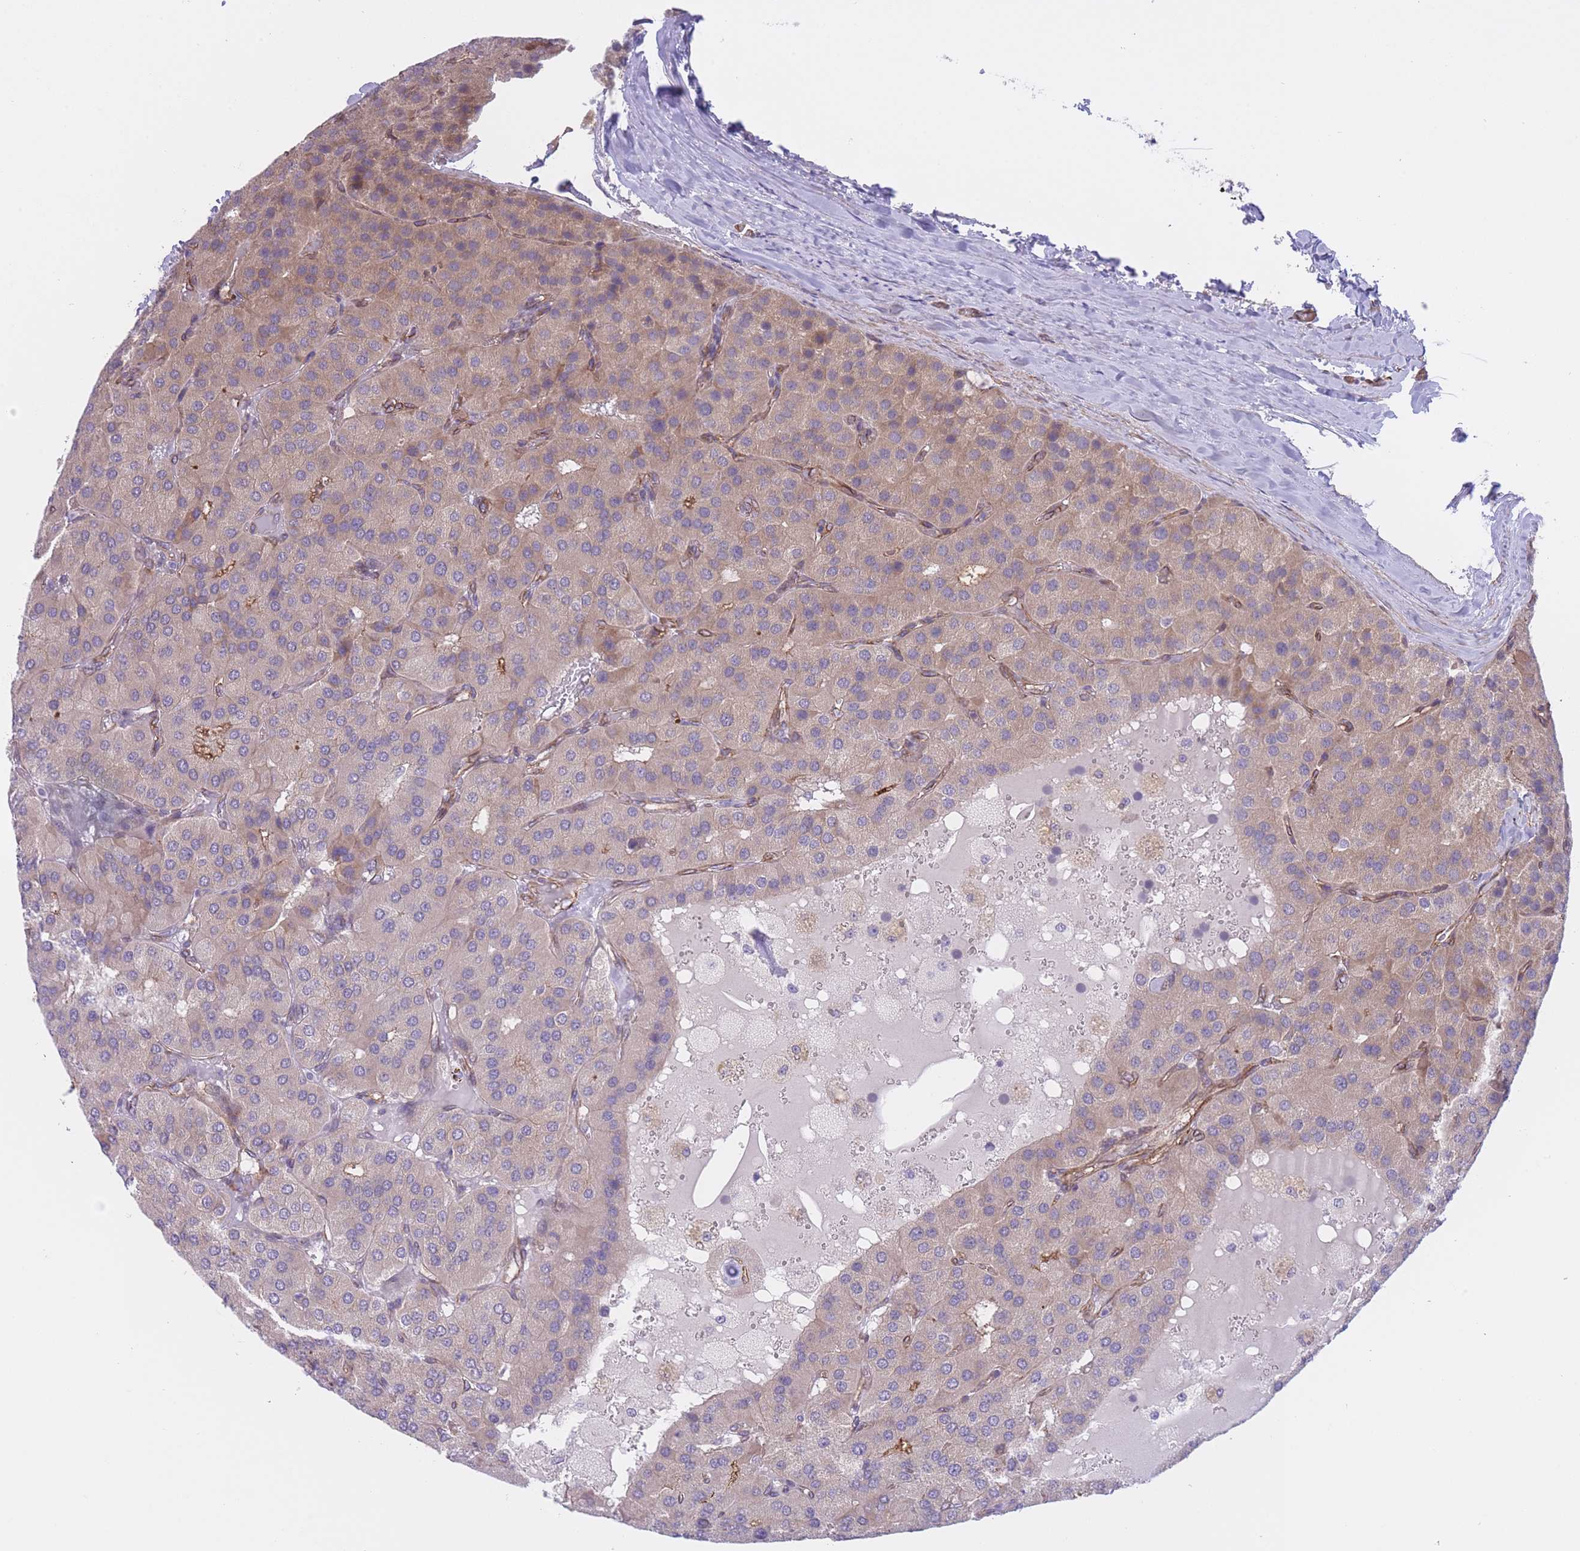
{"staining": {"intensity": "weak", "quantity": "25%-75%", "location": "cytoplasmic/membranous"}, "tissue": "parathyroid gland", "cell_type": "Glandular cells", "image_type": "normal", "snomed": [{"axis": "morphology", "description": "Normal tissue, NOS"}, {"axis": "morphology", "description": "Adenoma, NOS"}, {"axis": "topography", "description": "Parathyroid gland"}], "caption": "Immunohistochemical staining of unremarkable human parathyroid gland demonstrates weak cytoplasmic/membranous protein staining in approximately 25%-75% of glandular cells. The protein of interest is stained brown, and the nuclei are stained in blue (DAB IHC with brightfield microscopy, high magnification).", "gene": "QTRT1", "patient": {"sex": "female", "age": 86}}